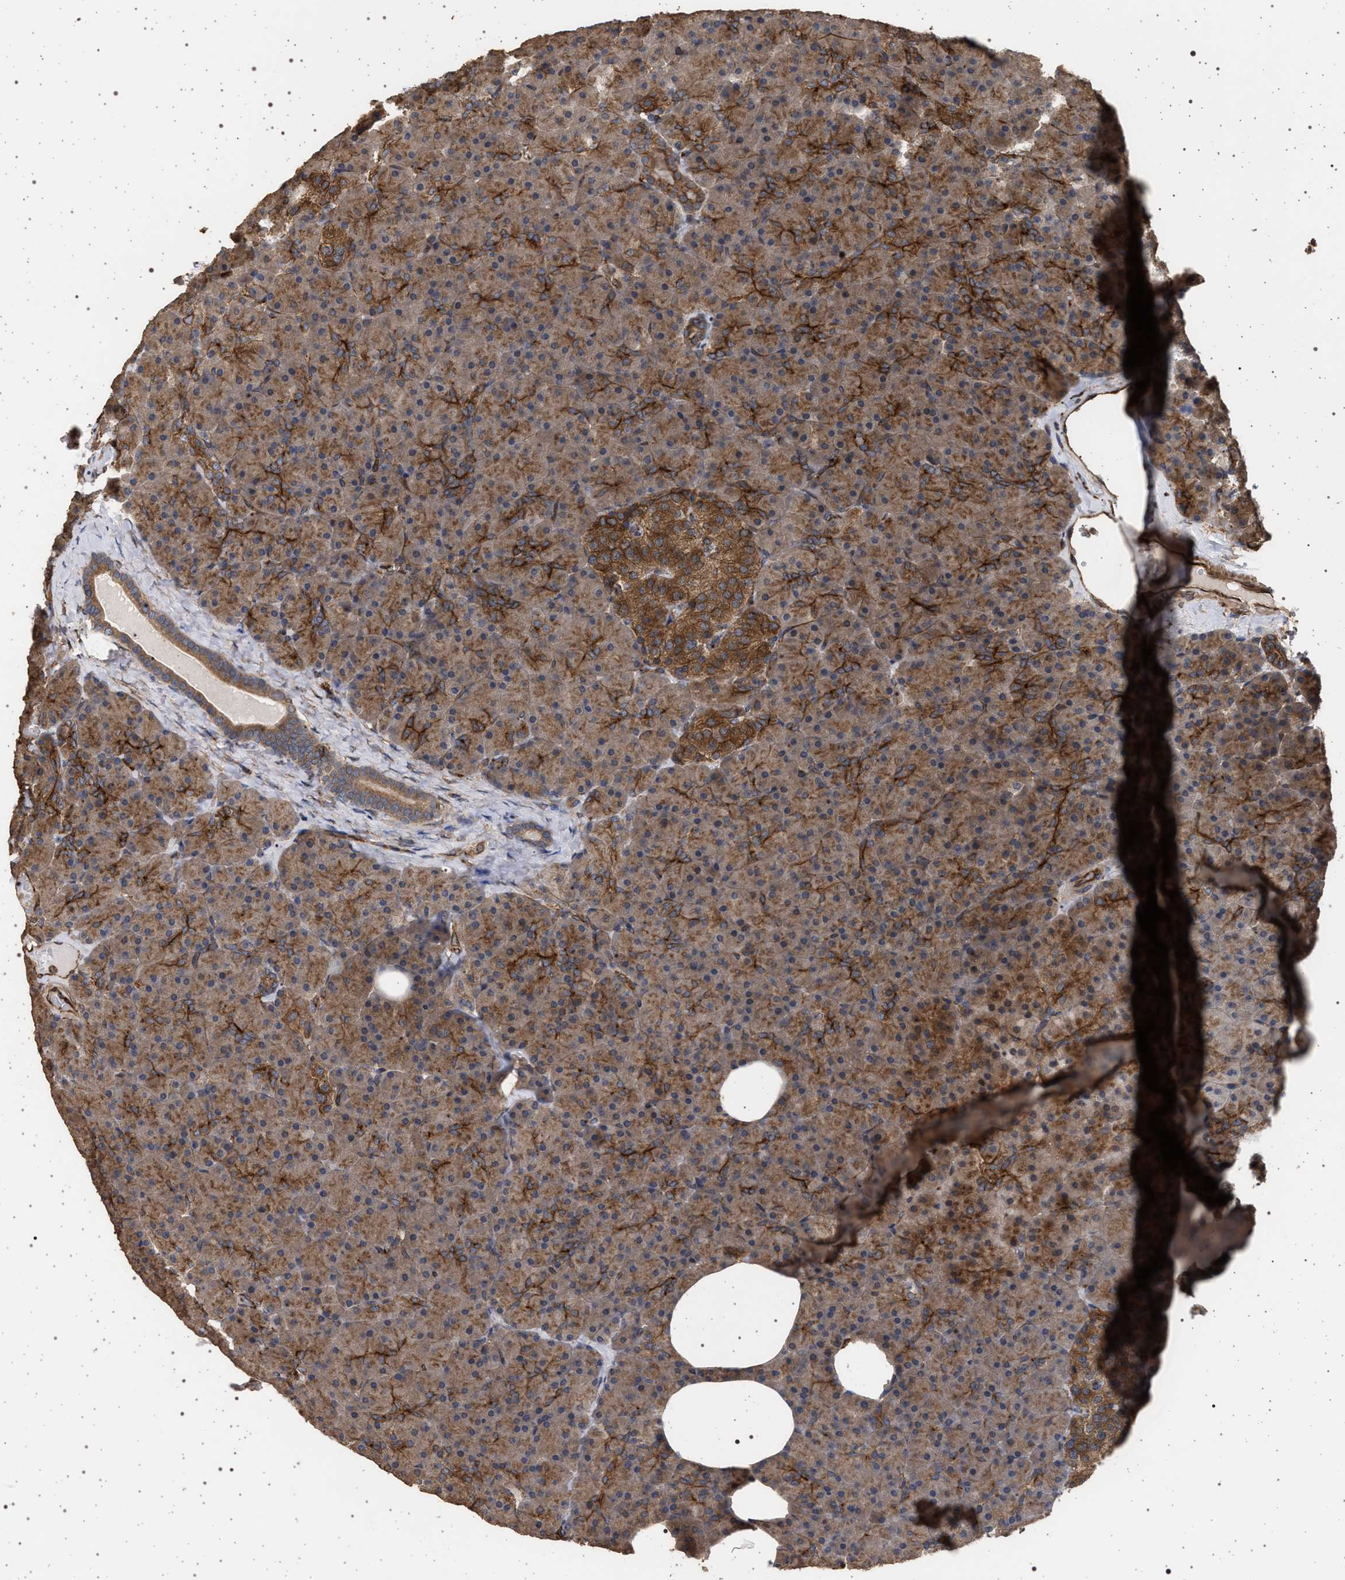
{"staining": {"intensity": "strong", "quantity": ">75%", "location": "cytoplasmic/membranous"}, "tissue": "pancreas", "cell_type": "Exocrine glandular cells", "image_type": "normal", "snomed": [{"axis": "morphology", "description": "Normal tissue, NOS"}, {"axis": "morphology", "description": "Carcinoid, malignant, NOS"}, {"axis": "topography", "description": "Pancreas"}], "caption": "DAB immunohistochemical staining of benign pancreas demonstrates strong cytoplasmic/membranous protein expression in about >75% of exocrine glandular cells. (brown staining indicates protein expression, while blue staining denotes nuclei).", "gene": "IFT20", "patient": {"sex": "female", "age": 35}}